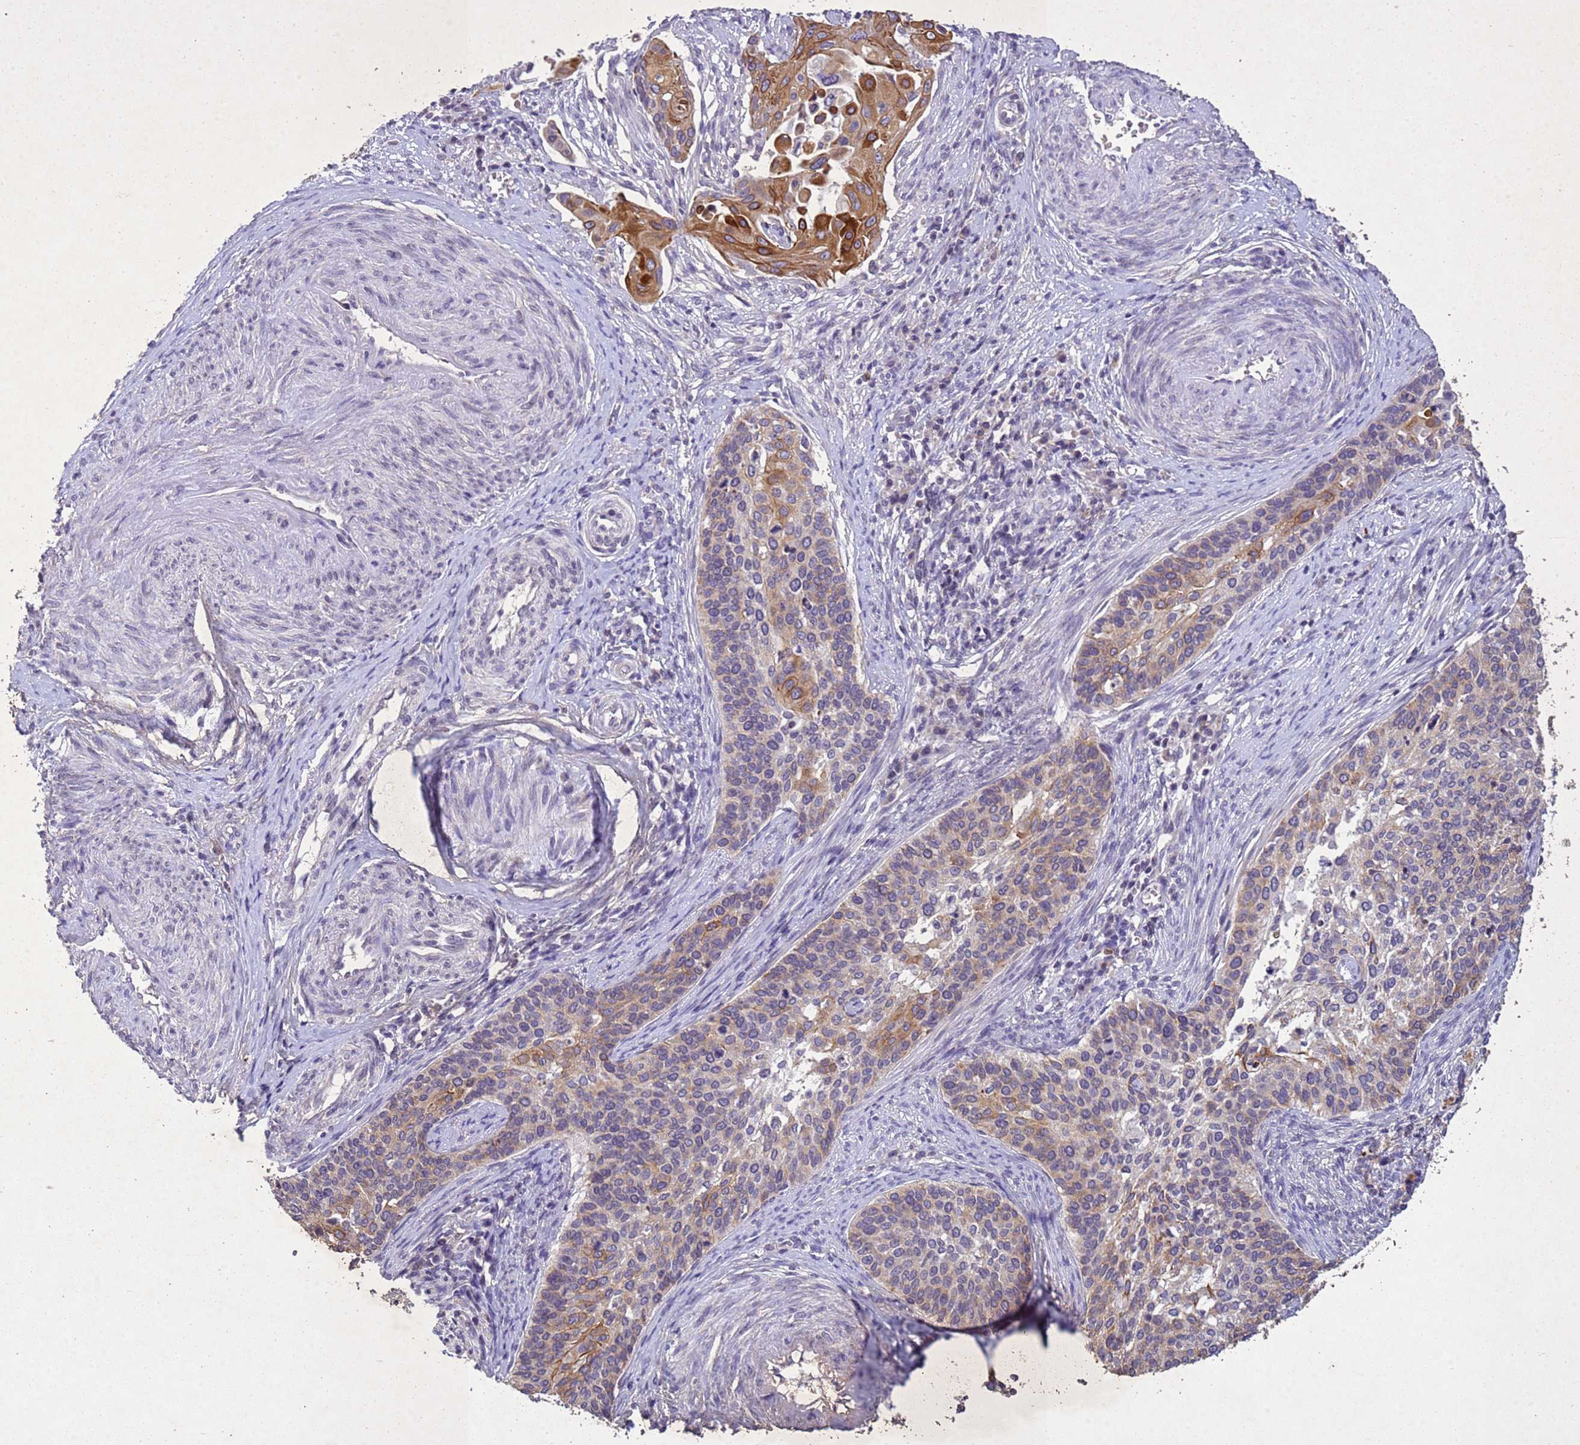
{"staining": {"intensity": "moderate", "quantity": "<25%", "location": "cytoplasmic/membranous"}, "tissue": "cervical cancer", "cell_type": "Tumor cells", "image_type": "cancer", "snomed": [{"axis": "morphology", "description": "Squamous cell carcinoma, NOS"}, {"axis": "topography", "description": "Cervix"}], "caption": "The immunohistochemical stain labels moderate cytoplasmic/membranous positivity in tumor cells of cervical cancer tissue.", "gene": "NLRP11", "patient": {"sex": "female", "age": 44}}